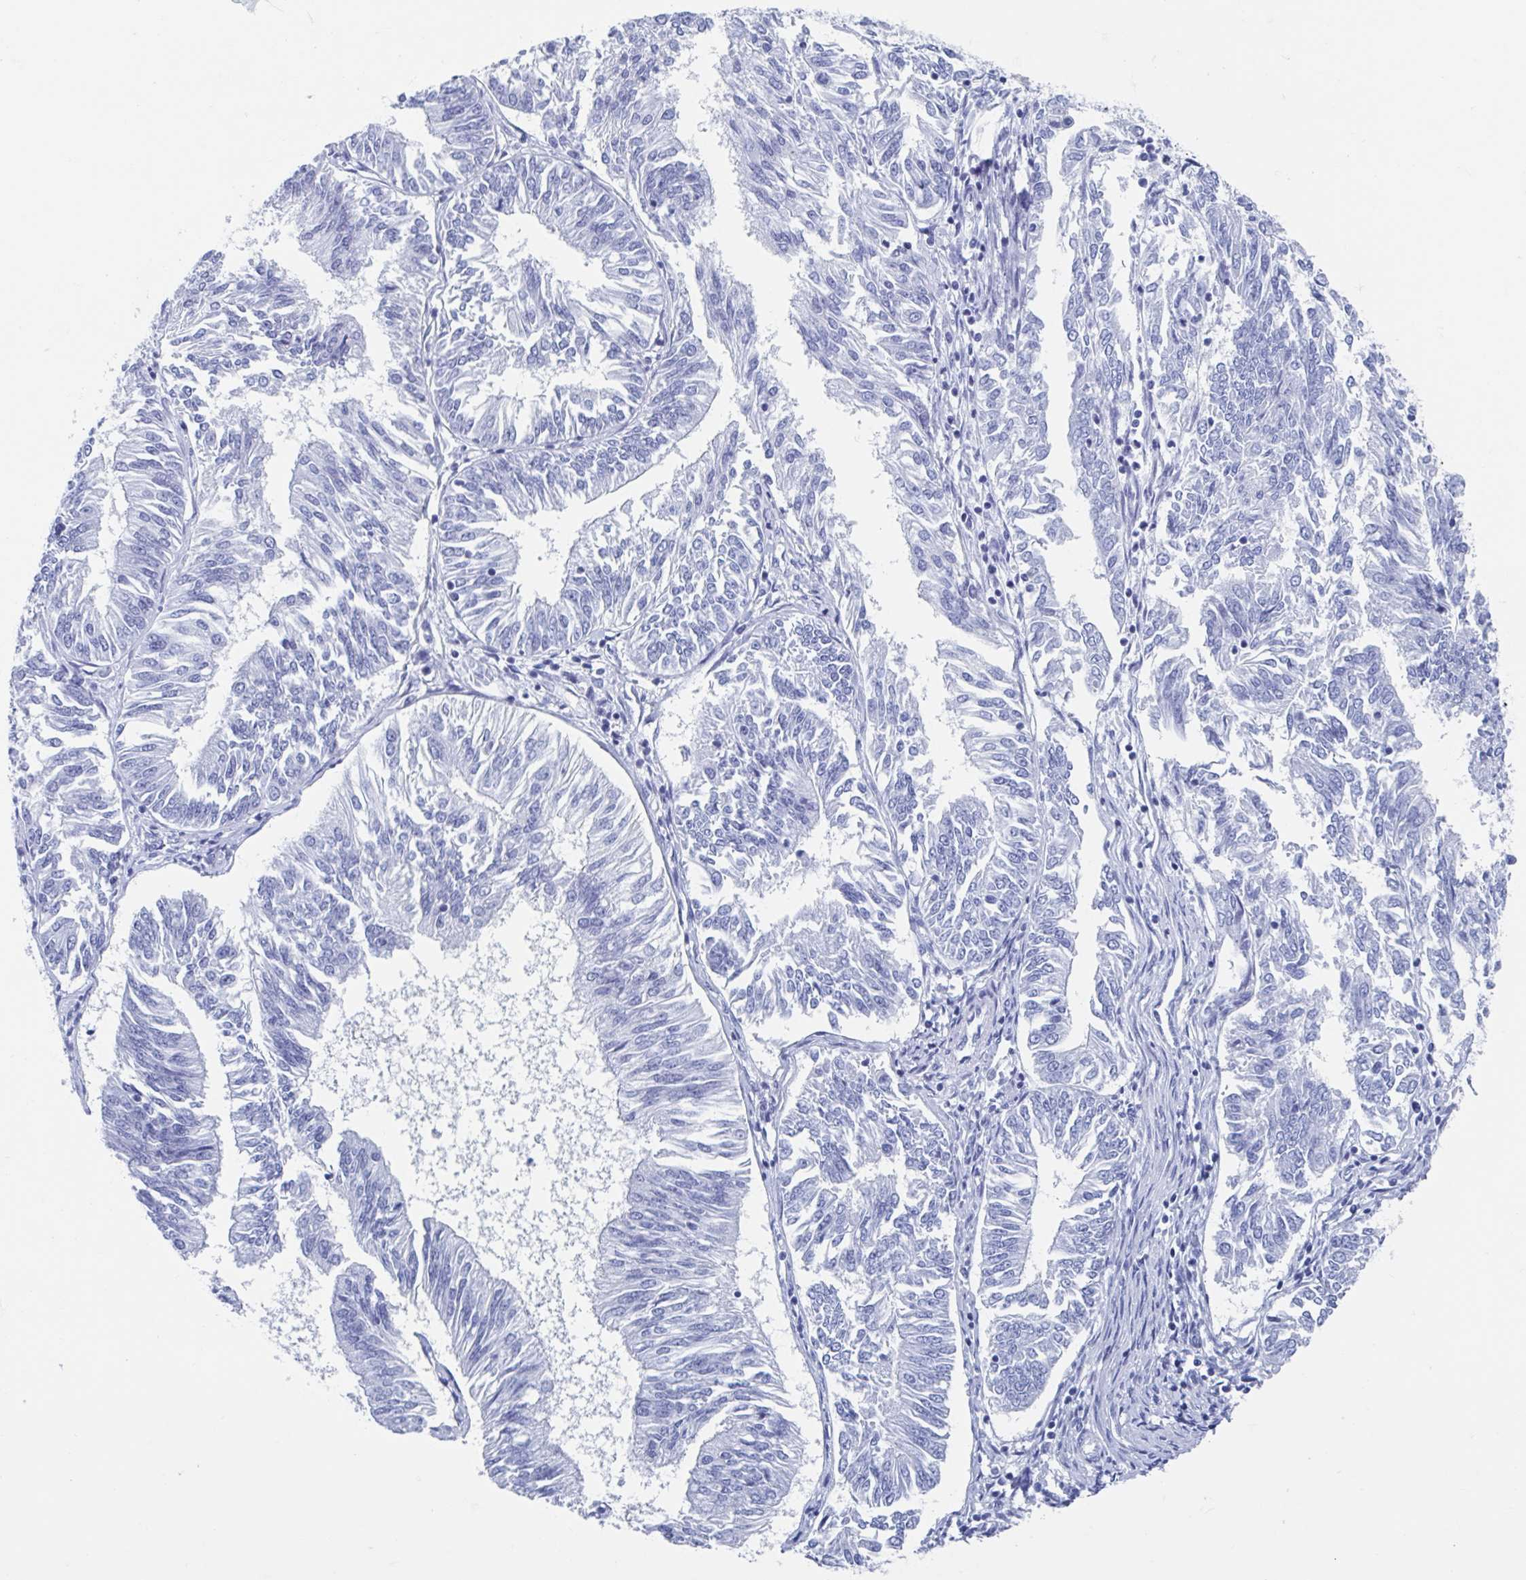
{"staining": {"intensity": "negative", "quantity": "none", "location": "none"}, "tissue": "endometrial cancer", "cell_type": "Tumor cells", "image_type": "cancer", "snomed": [{"axis": "morphology", "description": "Adenocarcinoma, NOS"}, {"axis": "topography", "description": "Endometrium"}], "caption": "Tumor cells show no significant protein positivity in adenocarcinoma (endometrial). Brightfield microscopy of immunohistochemistry stained with DAB (3,3'-diaminobenzidine) (brown) and hematoxylin (blue), captured at high magnification.", "gene": "C10orf53", "patient": {"sex": "female", "age": 58}}